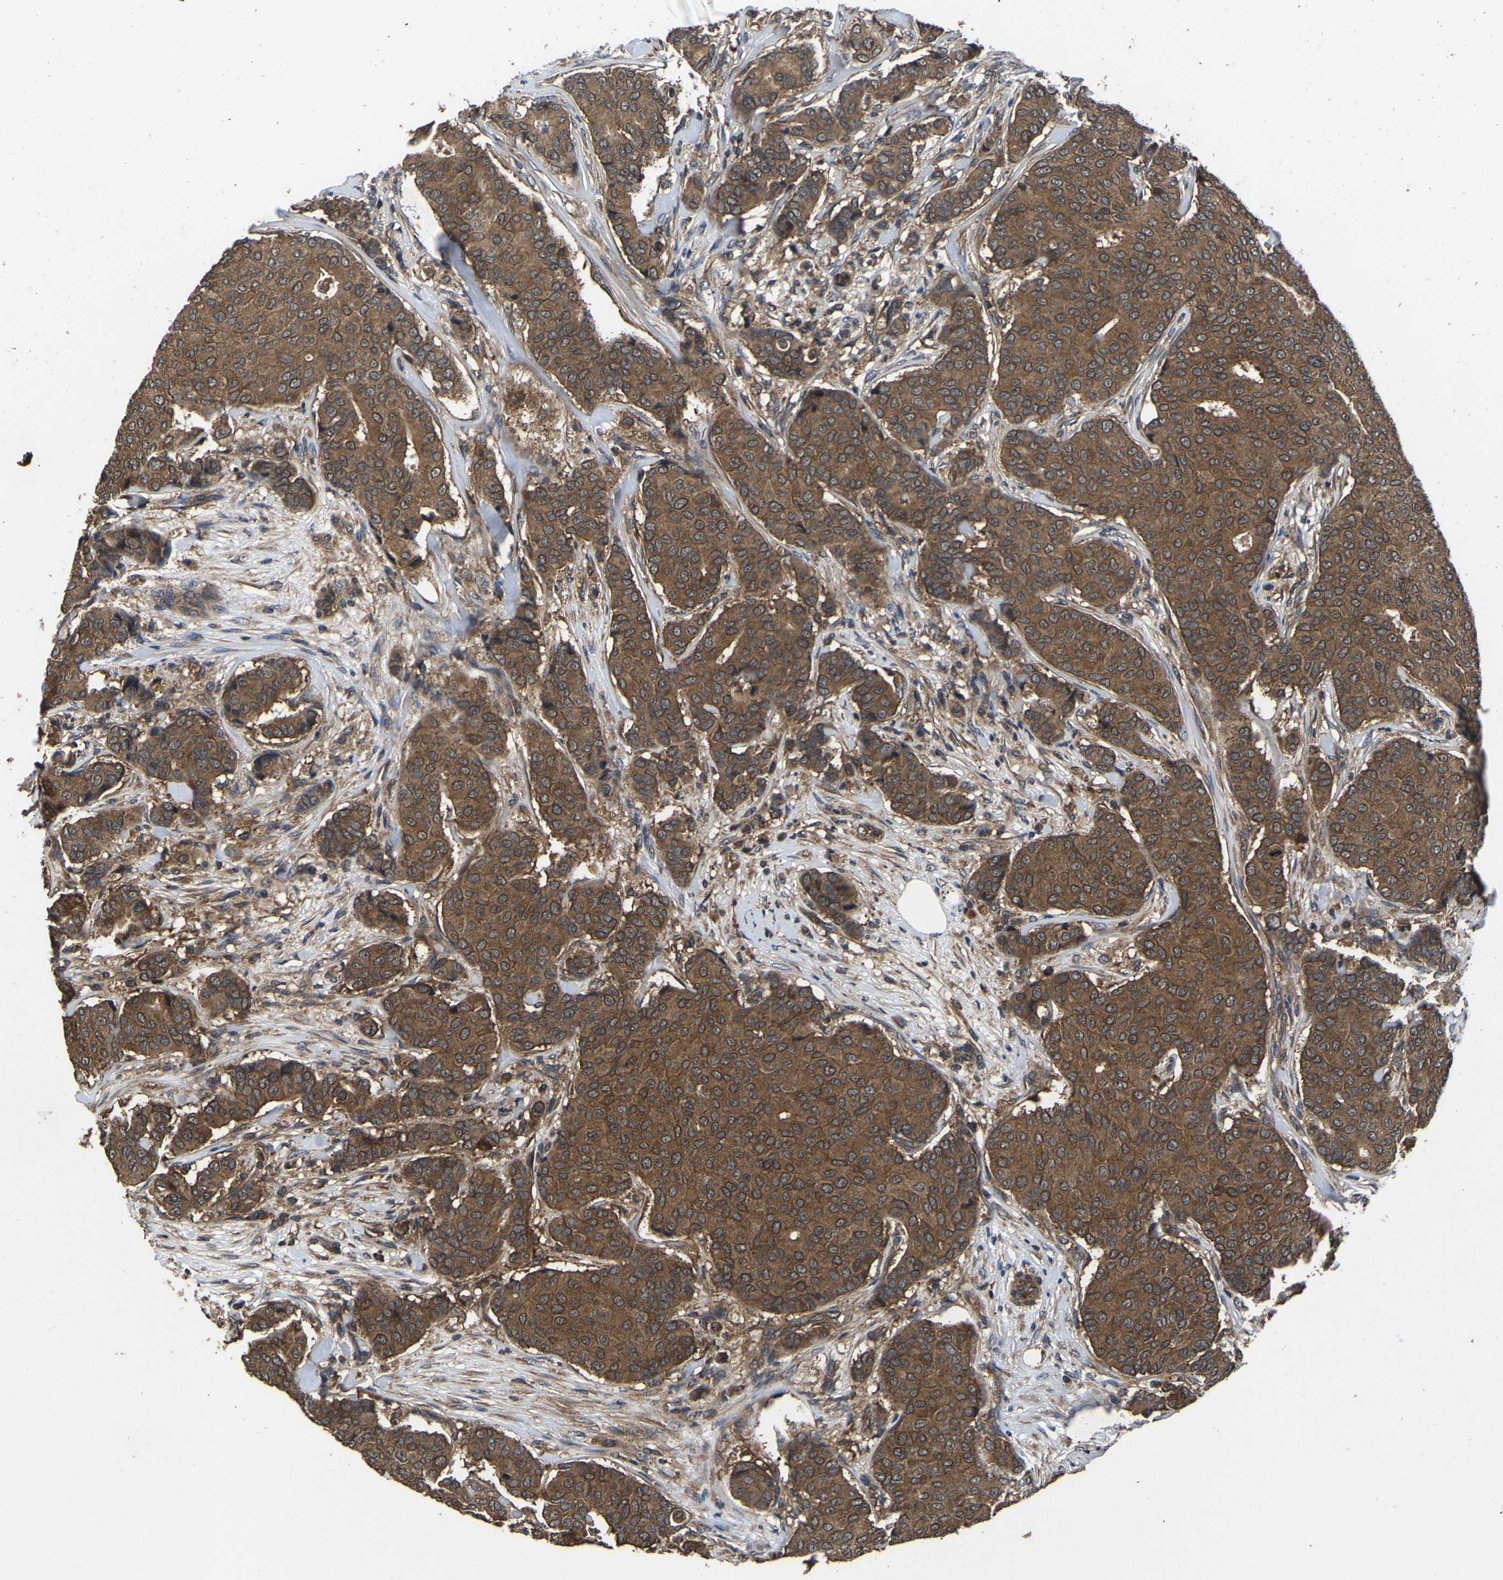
{"staining": {"intensity": "moderate", "quantity": ">75%", "location": "cytoplasmic/membranous"}, "tissue": "breast cancer", "cell_type": "Tumor cells", "image_type": "cancer", "snomed": [{"axis": "morphology", "description": "Duct carcinoma"}, {"axis": "topography", "description": "Breast"}], "caption": "A brown stain labels moderate cytoplasmic/membranous expression of a protein in breast cancer tumor cells.", "gene": "CRYZL1", "patient": {"sex": "female", "age": 75}}